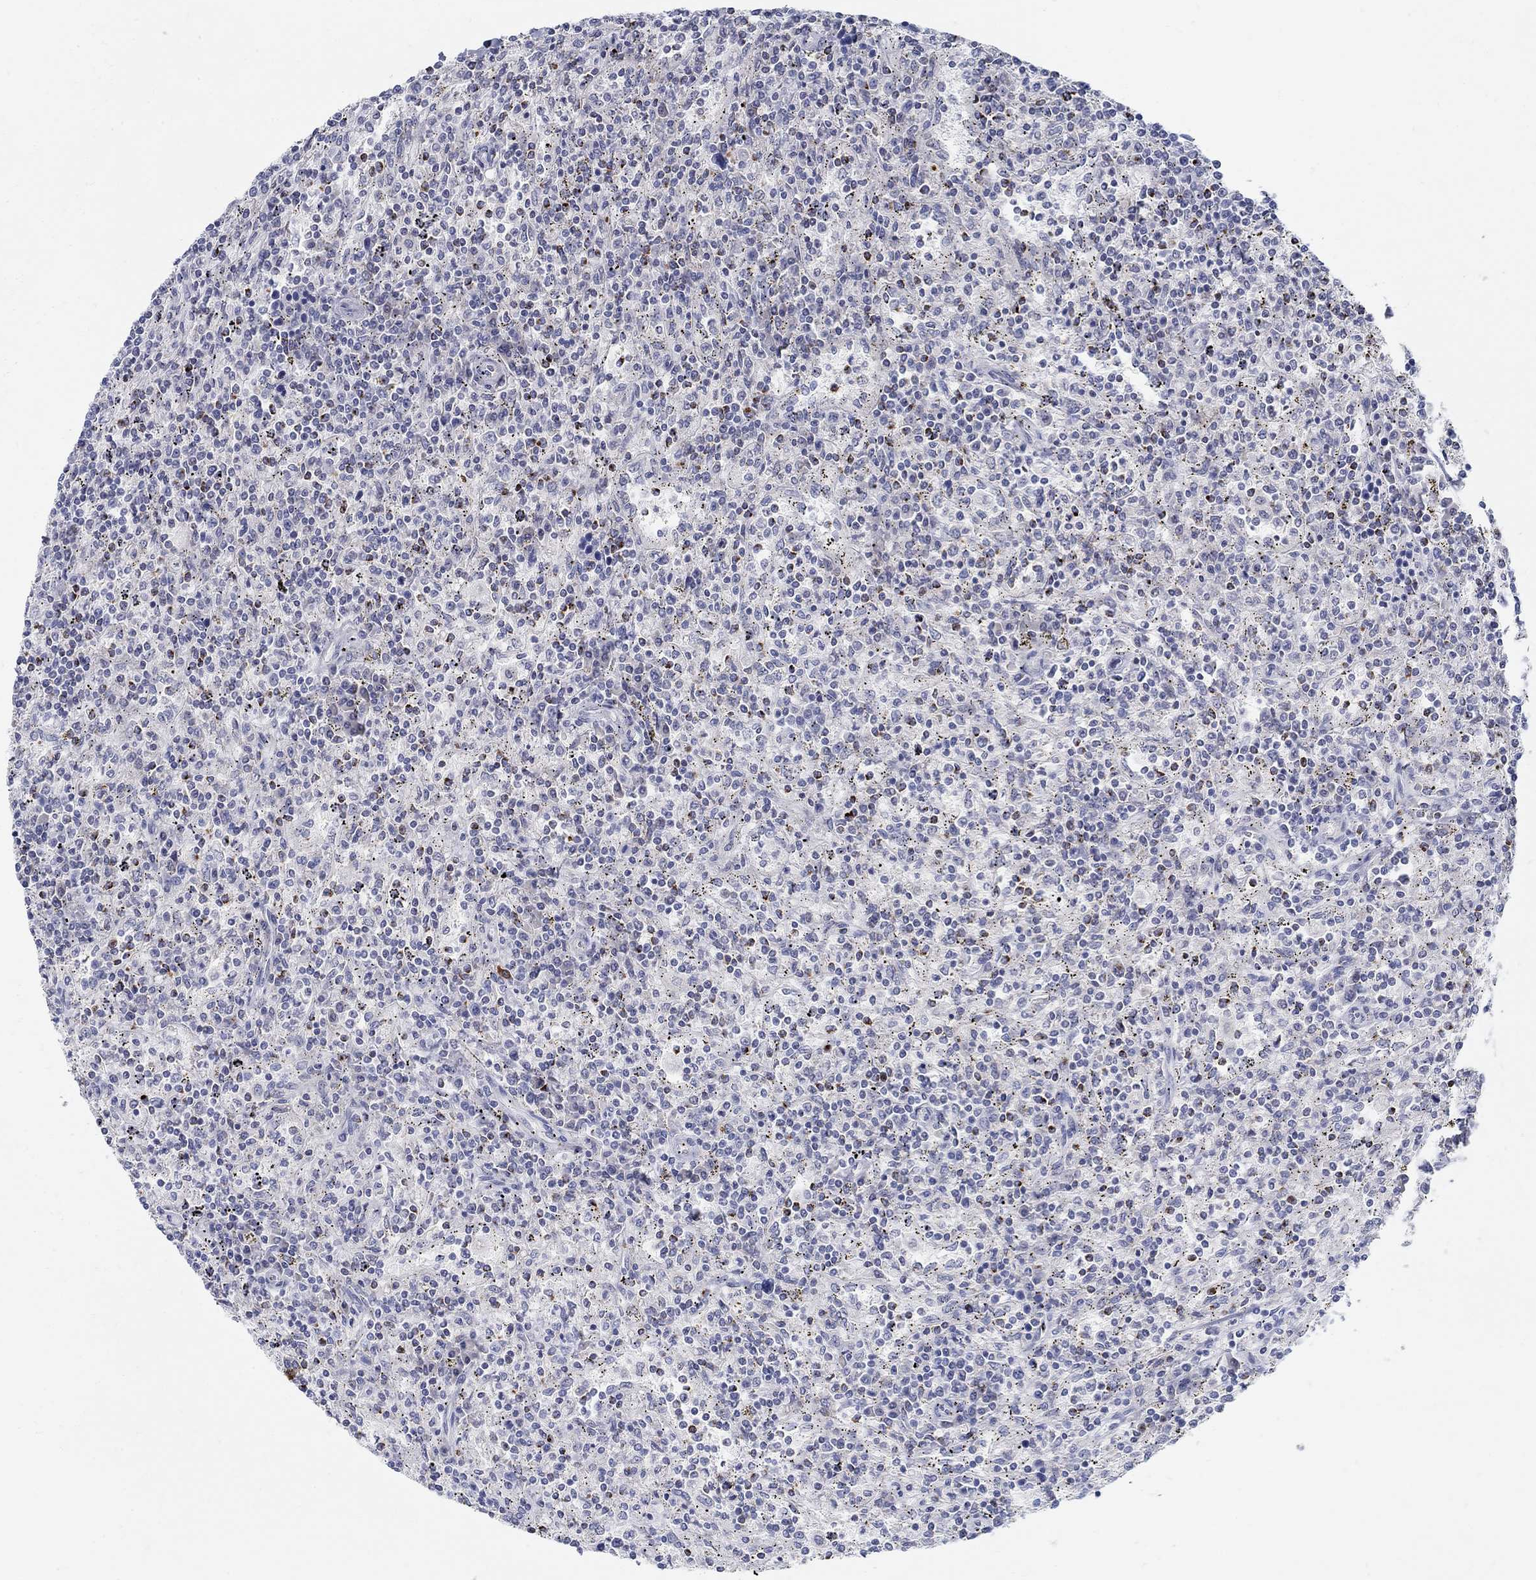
{"staining": {"intensity": "negative", "quantity": "none", "location": "none"}, "tissue": "lymphoma", "cell_type": "Tumor cells", "image_type": "cancer", "snomed": [{"axis": "morphology", "description": "Malignant lymphoma, non-Hodgkin's type, Low grade"}, {"axis": "topography", "description": "Lymph node"}], "caption": "This image is of low-grade malignant lymphoma, non-Hodgkin's type stained with immunohistochemistry (IHC) to label a protein in brown with the nuclei are counter-stained blue. There is no staining in tumor cells.", "gene": "ANO7", "patient": {"sex": "male", "age": 52}}